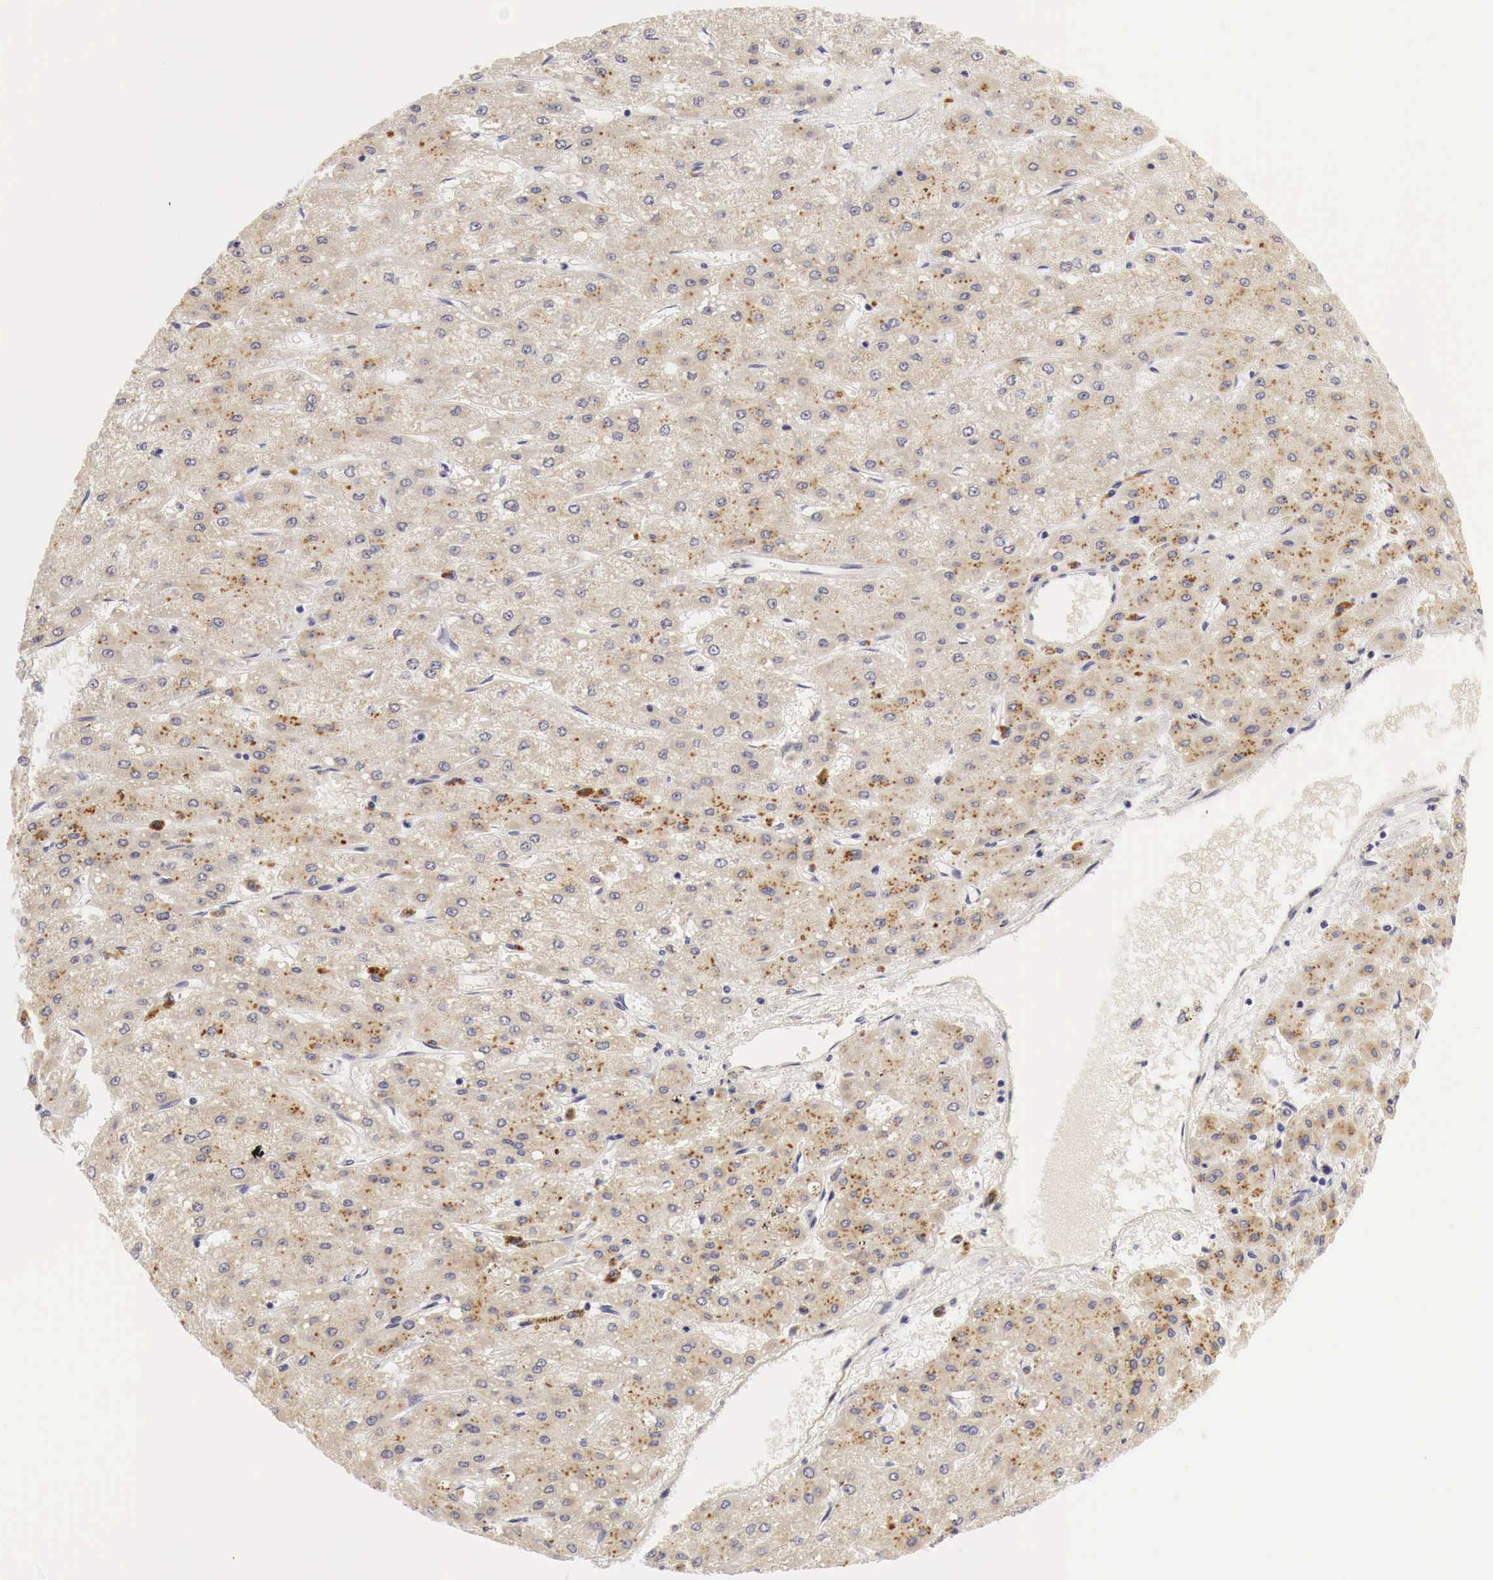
{"staining": {"intensity": "weak", "quantity": "25%-75%", "location": "cytoplasmic/membranous"}, "tissue": "liver cancer", "cell_type": "Tumor cells", "image_type": "cancer", "snomed": [{"axis": "morphology", "description": "Carcinoma, Hepatocellular, NOS"}, {"axis": "topography", "description": "Liver"}], "caption": "Tumor cells demonstrate weak cytoplasmic/membranous expression in approximately 25%-75% of cells in hepatocellular carcinoma (liver).", "gene": "CASP3", "patient": {"sex": "female", "age": 52}}